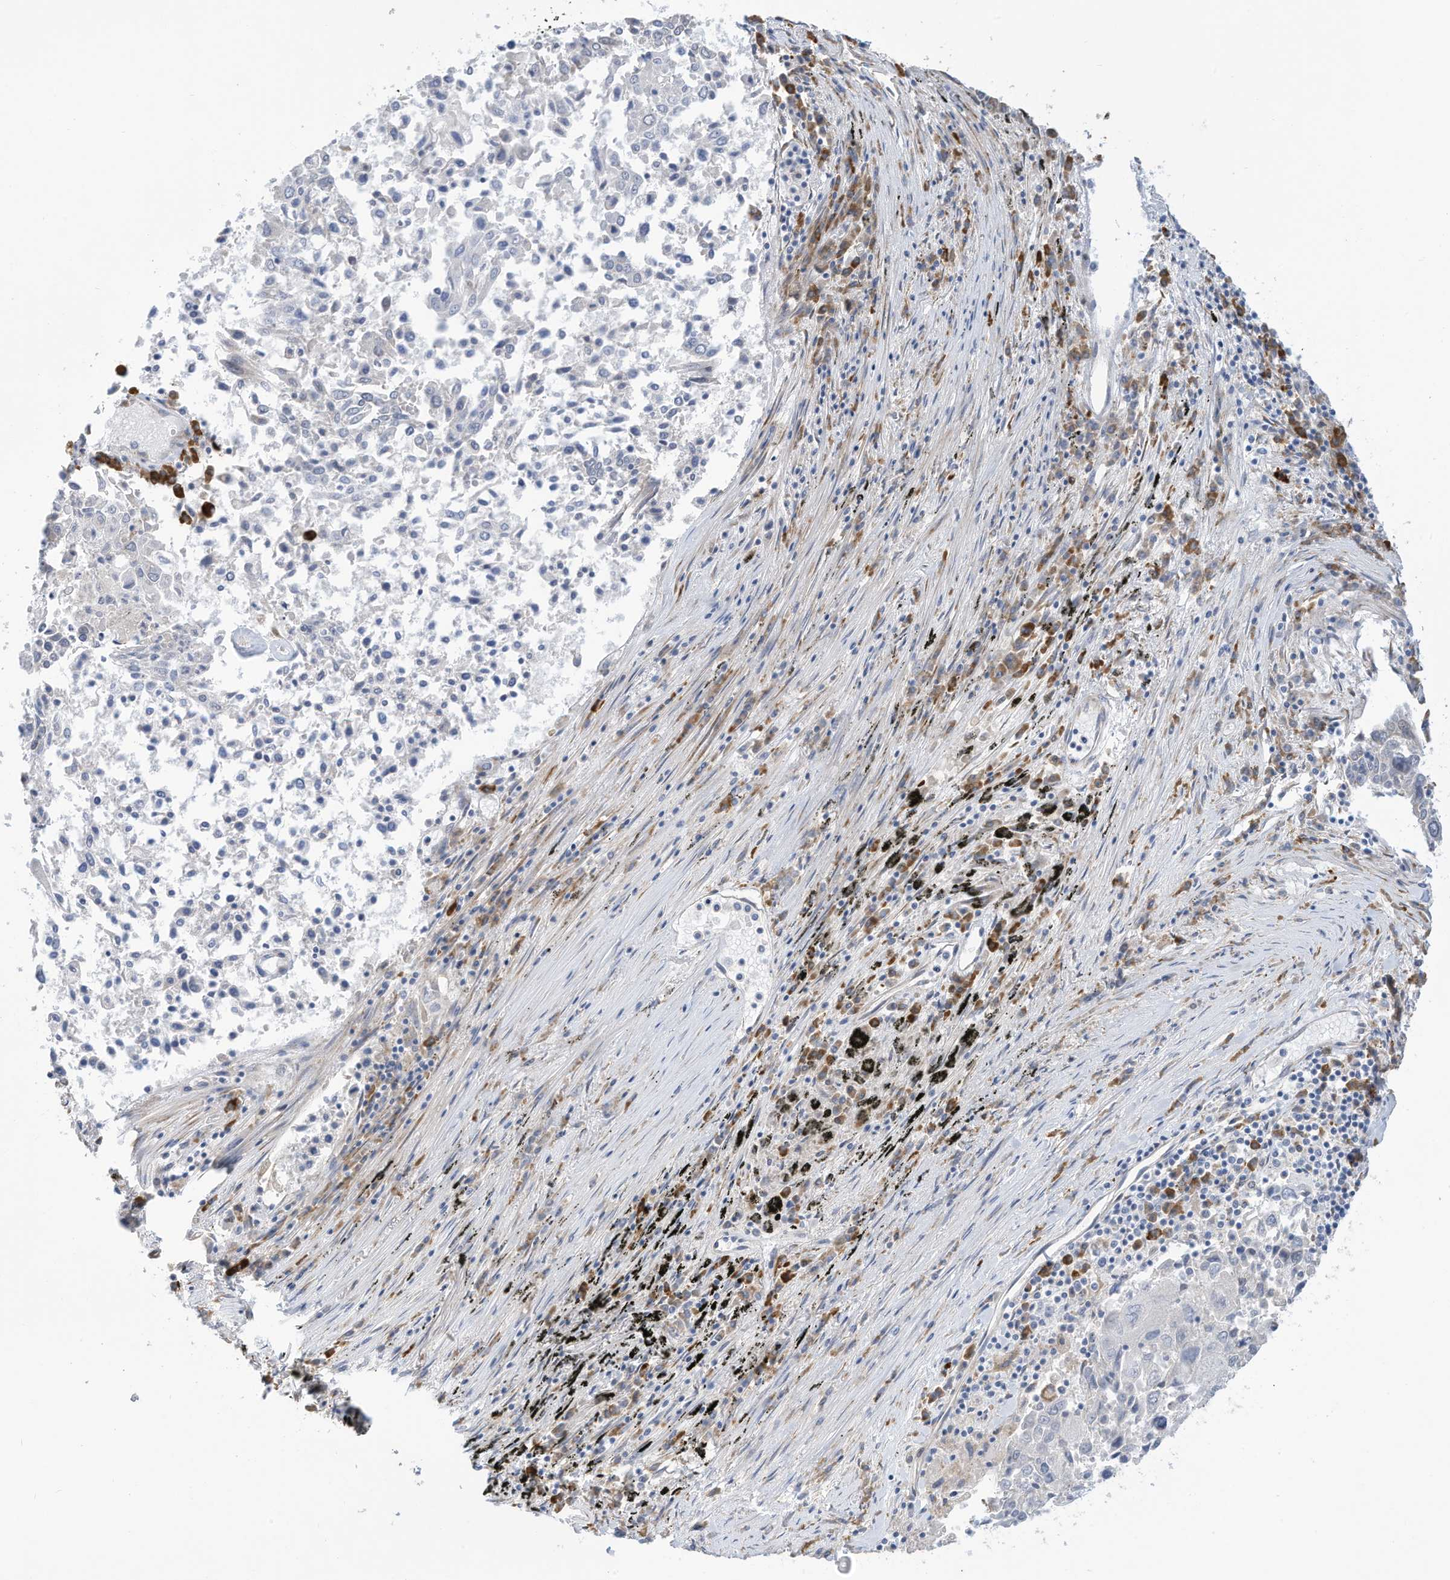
{"staining": {"intensity": "negative", "quantity": "none", "location": "none"}, "tissue": "lung cancer", "cell_type": "Tumor cells", "image_type": "cancer", "snomed": [{"axis": "morphology", "description": "Squamous cell carcinoma, NOS"}, {"axis": "topography", "description": "Lung"}], "caption": "High magnification brightfield microscopy of lung squamous cell carcinoma stained with DAB (brown) and counterstained with hematoxylin (blue): tumor cells show no significant positivity.", "gene": "ZNF292", "patient": {"sex": "male", "age": 65}}